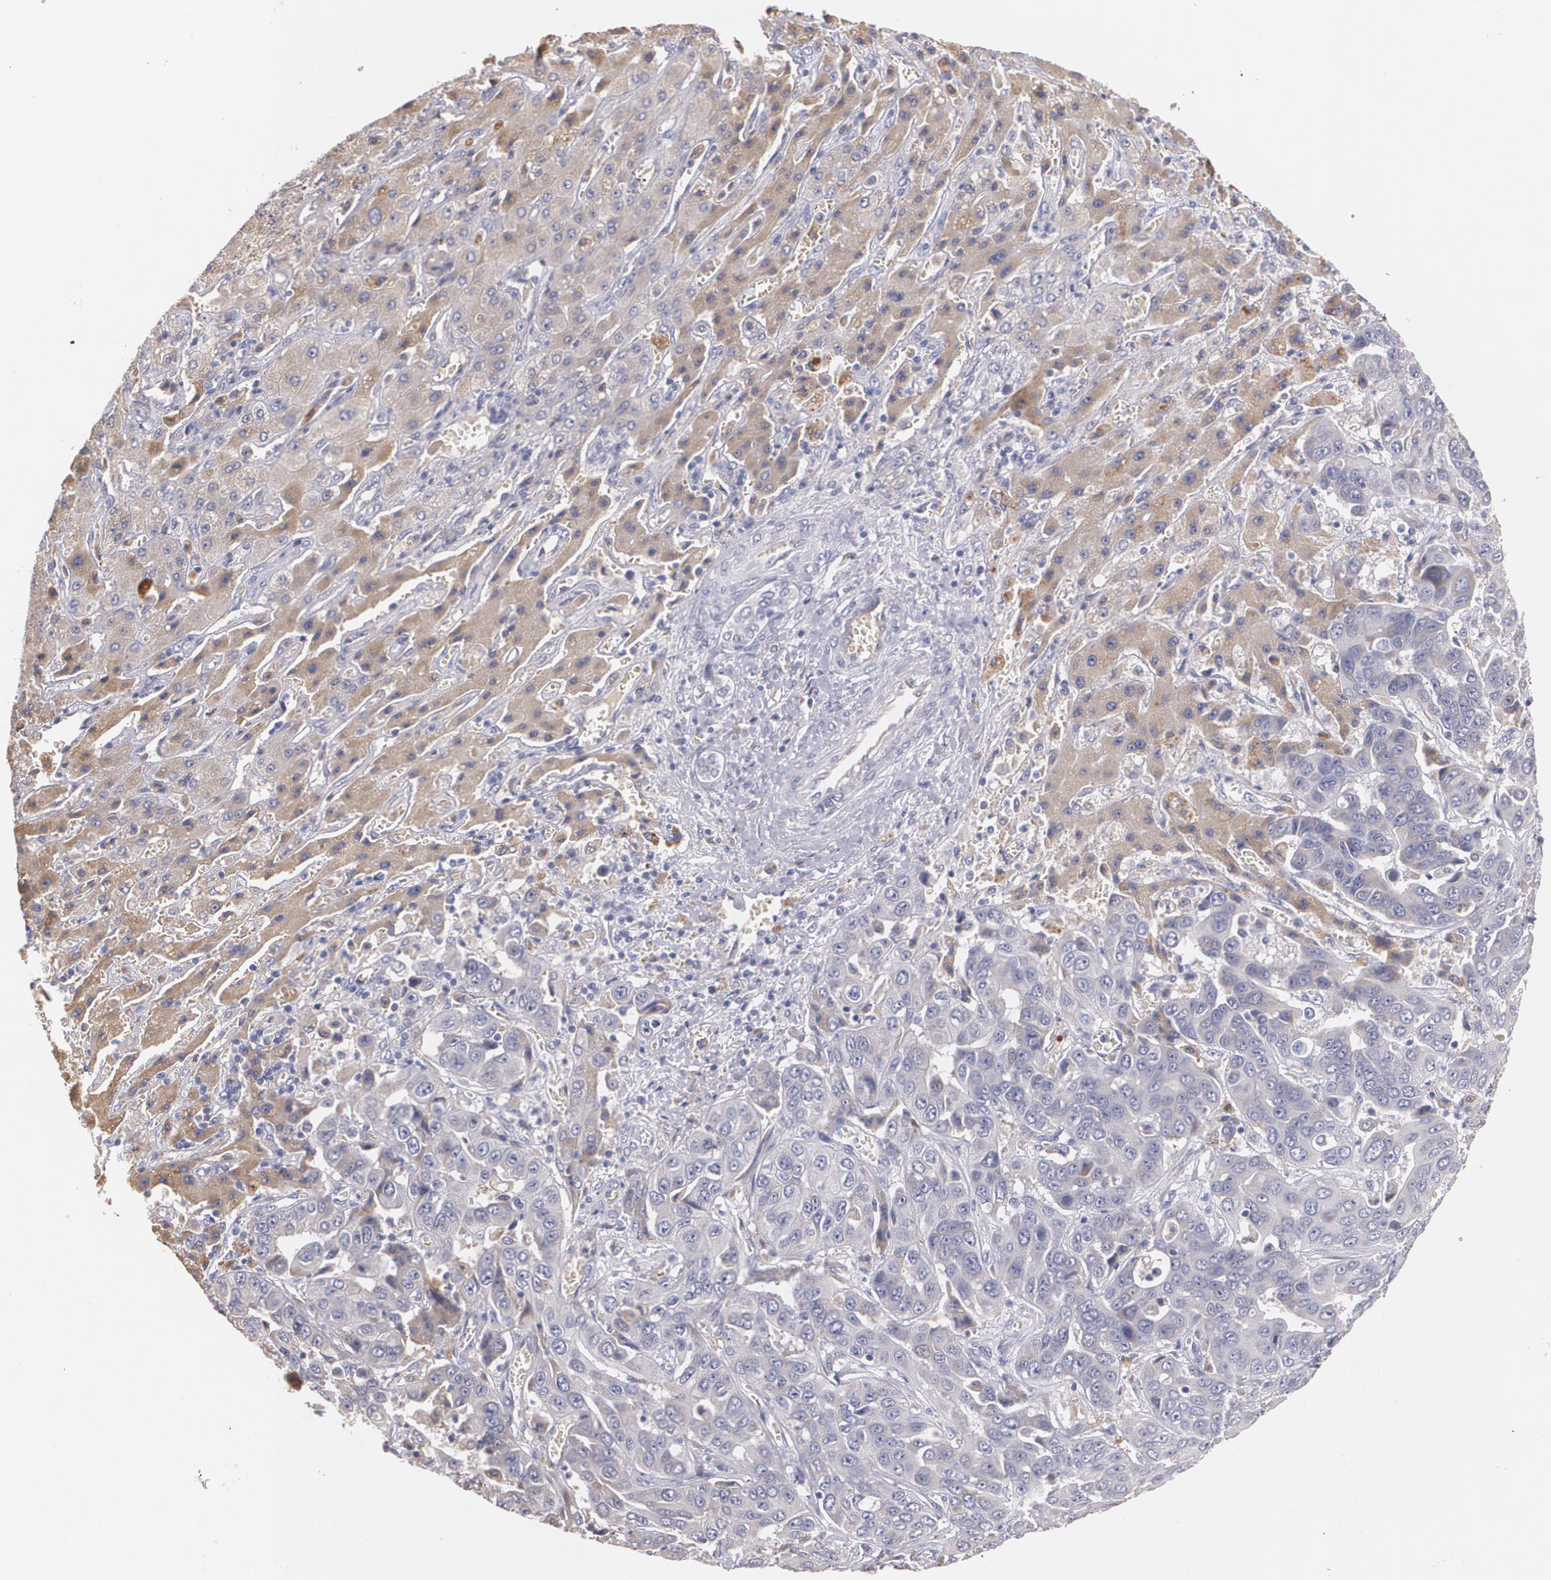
{"staining": {"intensity": "moderate", "quantity": "25%-75%", "location": "cytoplasmic/membranous"}, "tissue": "liver cancer", "cell_type": "Tumor cells", "image_type": "cancer", "snomed": [{"axis": "morphology", "description": "Cholangiocarcinoma"}, {"axis": "topography", "description": "Liver"}], "caption": "IHC (DAB) staining of cholangiocarcinoma (liver) shows moderate cytoplasmic/membranous protein expression in approximately 25%-75% of tumor cells. The protein is stained brown, and the nuclei are stained in blue (DAB (3,3'-diaminobenzidine) IHC with brightfield microscopy, high magnification).", "gene": "AMBP", "patient": {"sex": "female", "age": 52}}